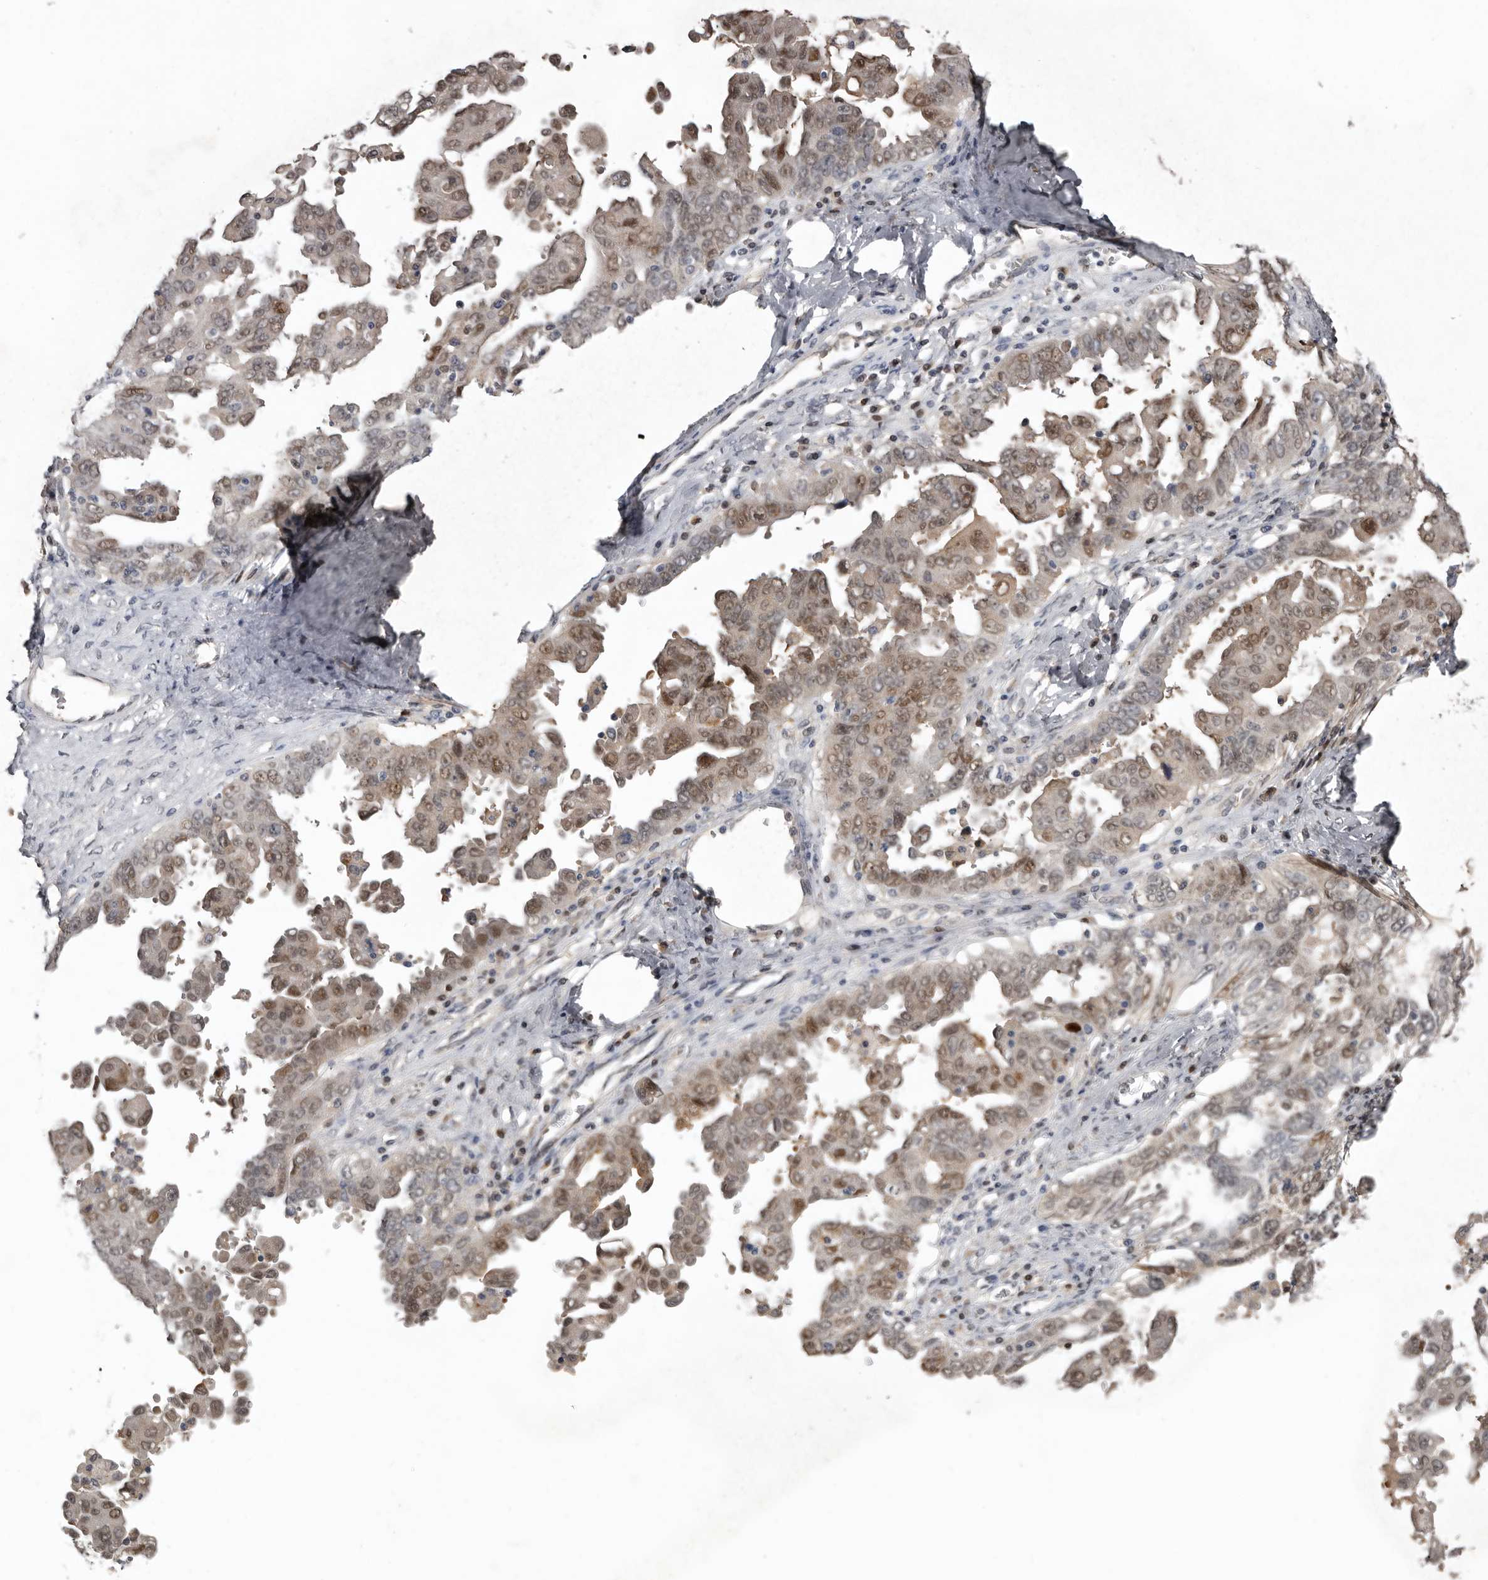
{"staining": {"intensity": "moderate", "quantity": ">75%", "location": "nuclear"}, "tissue": "ovarian cancer", "cell_type": "Tumor cells", "image_type": "cancer", "snomed": [{"axis": "morphology", "description": "Carcinoma, endometroid"}, {"axis": "topography", "description": "Ovary"}], "caption": "Immunohistochemical staining of ovarian cancer exhibits medium levels of moderate nuclear expression in approximately >75% of tumor cells.", "gene": "RBKS", "patient": {"sex": "female", "age": 62}}